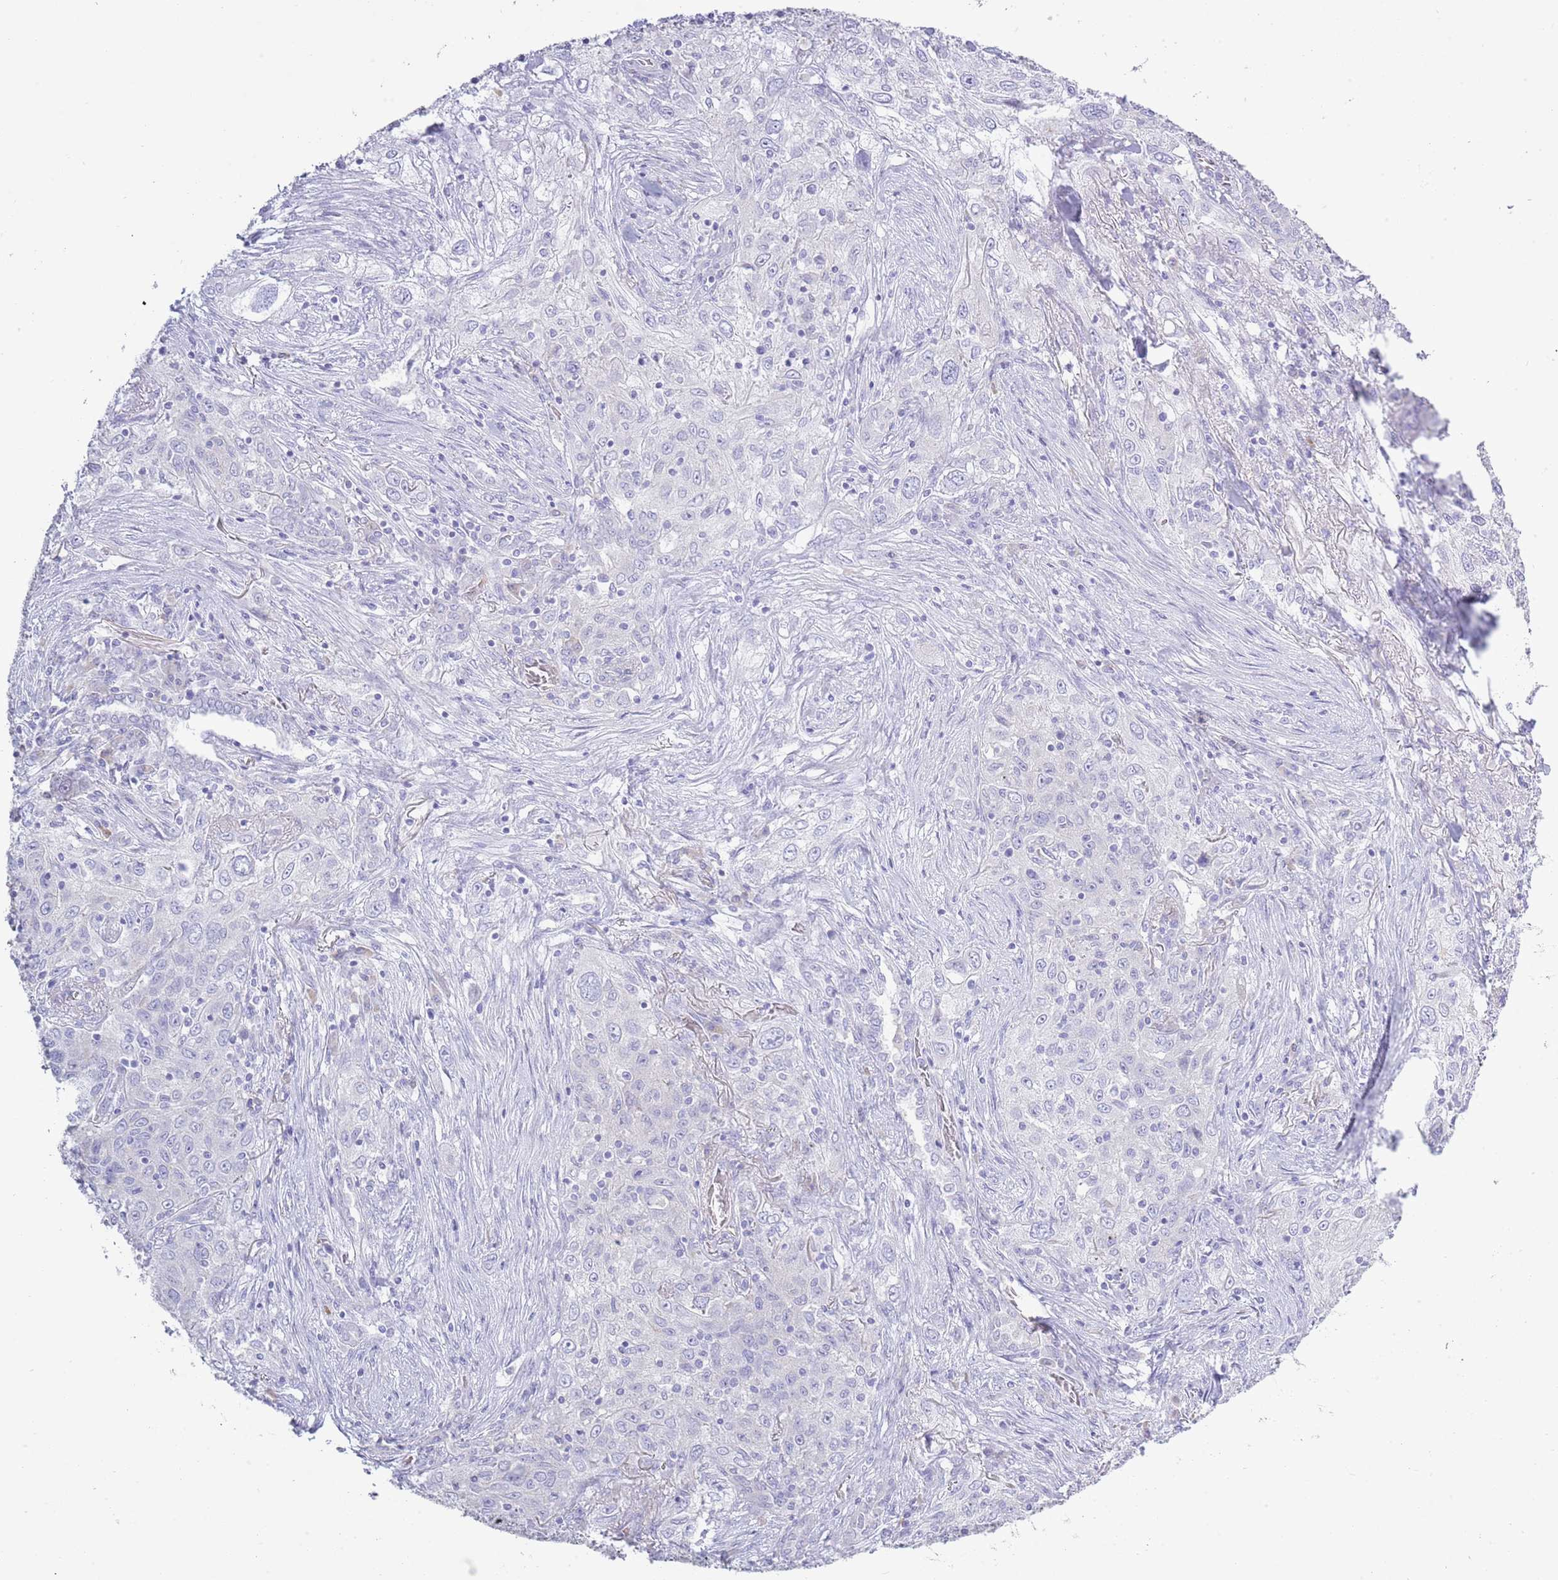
{"staining": {"intensity": "negative", "quantity": "none", "location": "none"}, "tissue": "lung cancer", "cell_type": "Tumor cells", "image_type": "cancer", "snomed": [{"axis": "morphology", "description": "Squamous cell carcinoma, NOS"}, {"axis": "topography", "description": "Lung"}], "caption": "Immunohistochemistry histopathology image of neoplastic tissue: lung squamous cell carcinoma stained with DAB (3,3'-diaminobenzidine) demonstrates no significant protein positivity in tumor cells. The staining was performed using DAB to visualize the protein expression in brown, while the nuclei were stained in blue with hematoxylin (Magnification: 20x).", "gene": "ACR", "patient": {"sex": "female", "age": 69}}